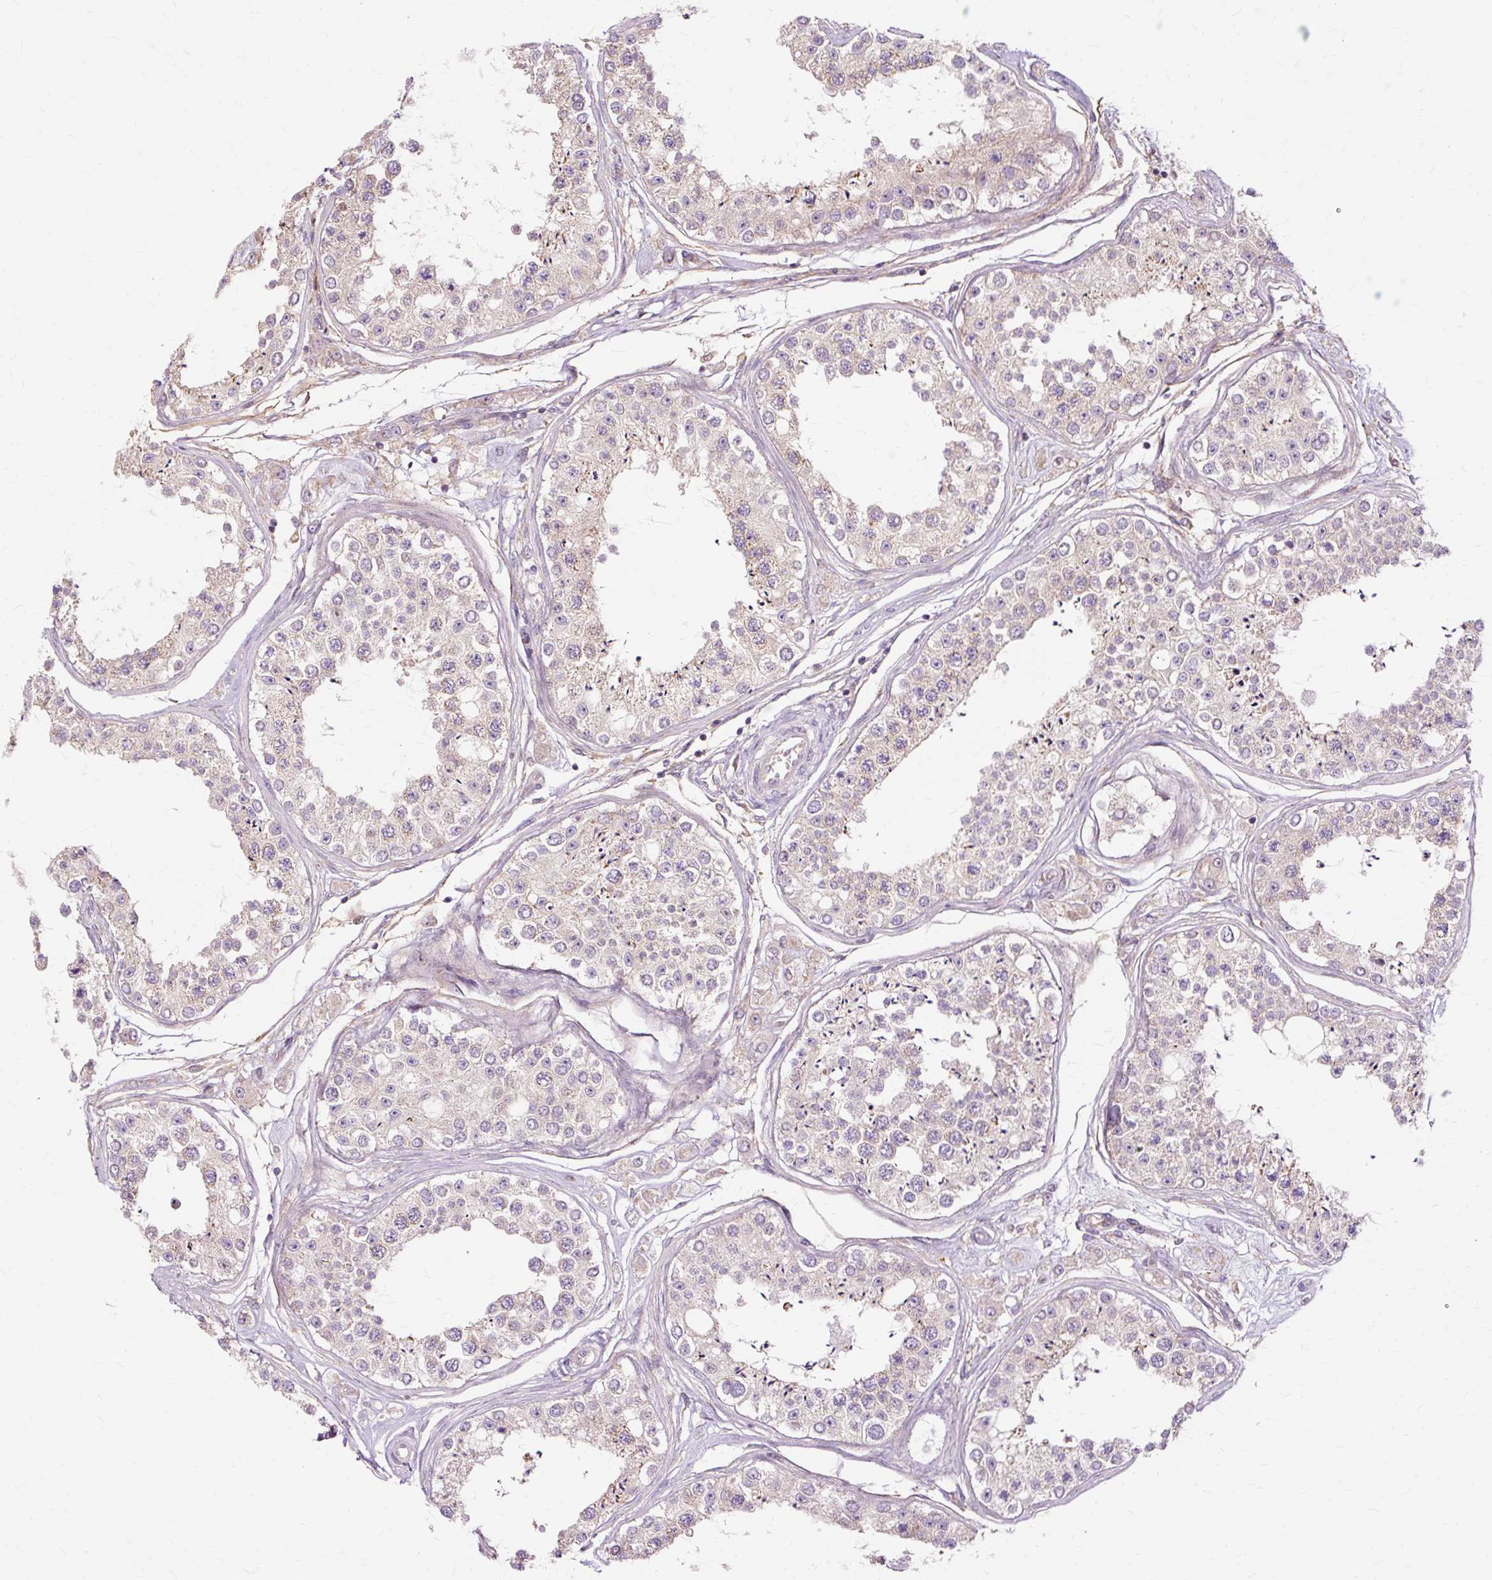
{"staining": {"intensity": "moderate", "quantity": "<25%", "location": "cytoplasmic/membranous"}, "tissue": "testis", "cell_type": "Cells in seminiferous ducts", "image_type": "normal", "snomed": [{"axis": "morphology", "description": "Normal tissue, NOS"}, {"axis": "topography", "description": "Testis"}], "caption": "Immunohistochemical staining of unremarkable human testis shows <25% levels of moderate cytoplasmic/membranous protein staining in approximately <25% of cells in seminiferous ducts.", "gene": "PDZD2", "patient": {"sex": "male", "age": 25}}